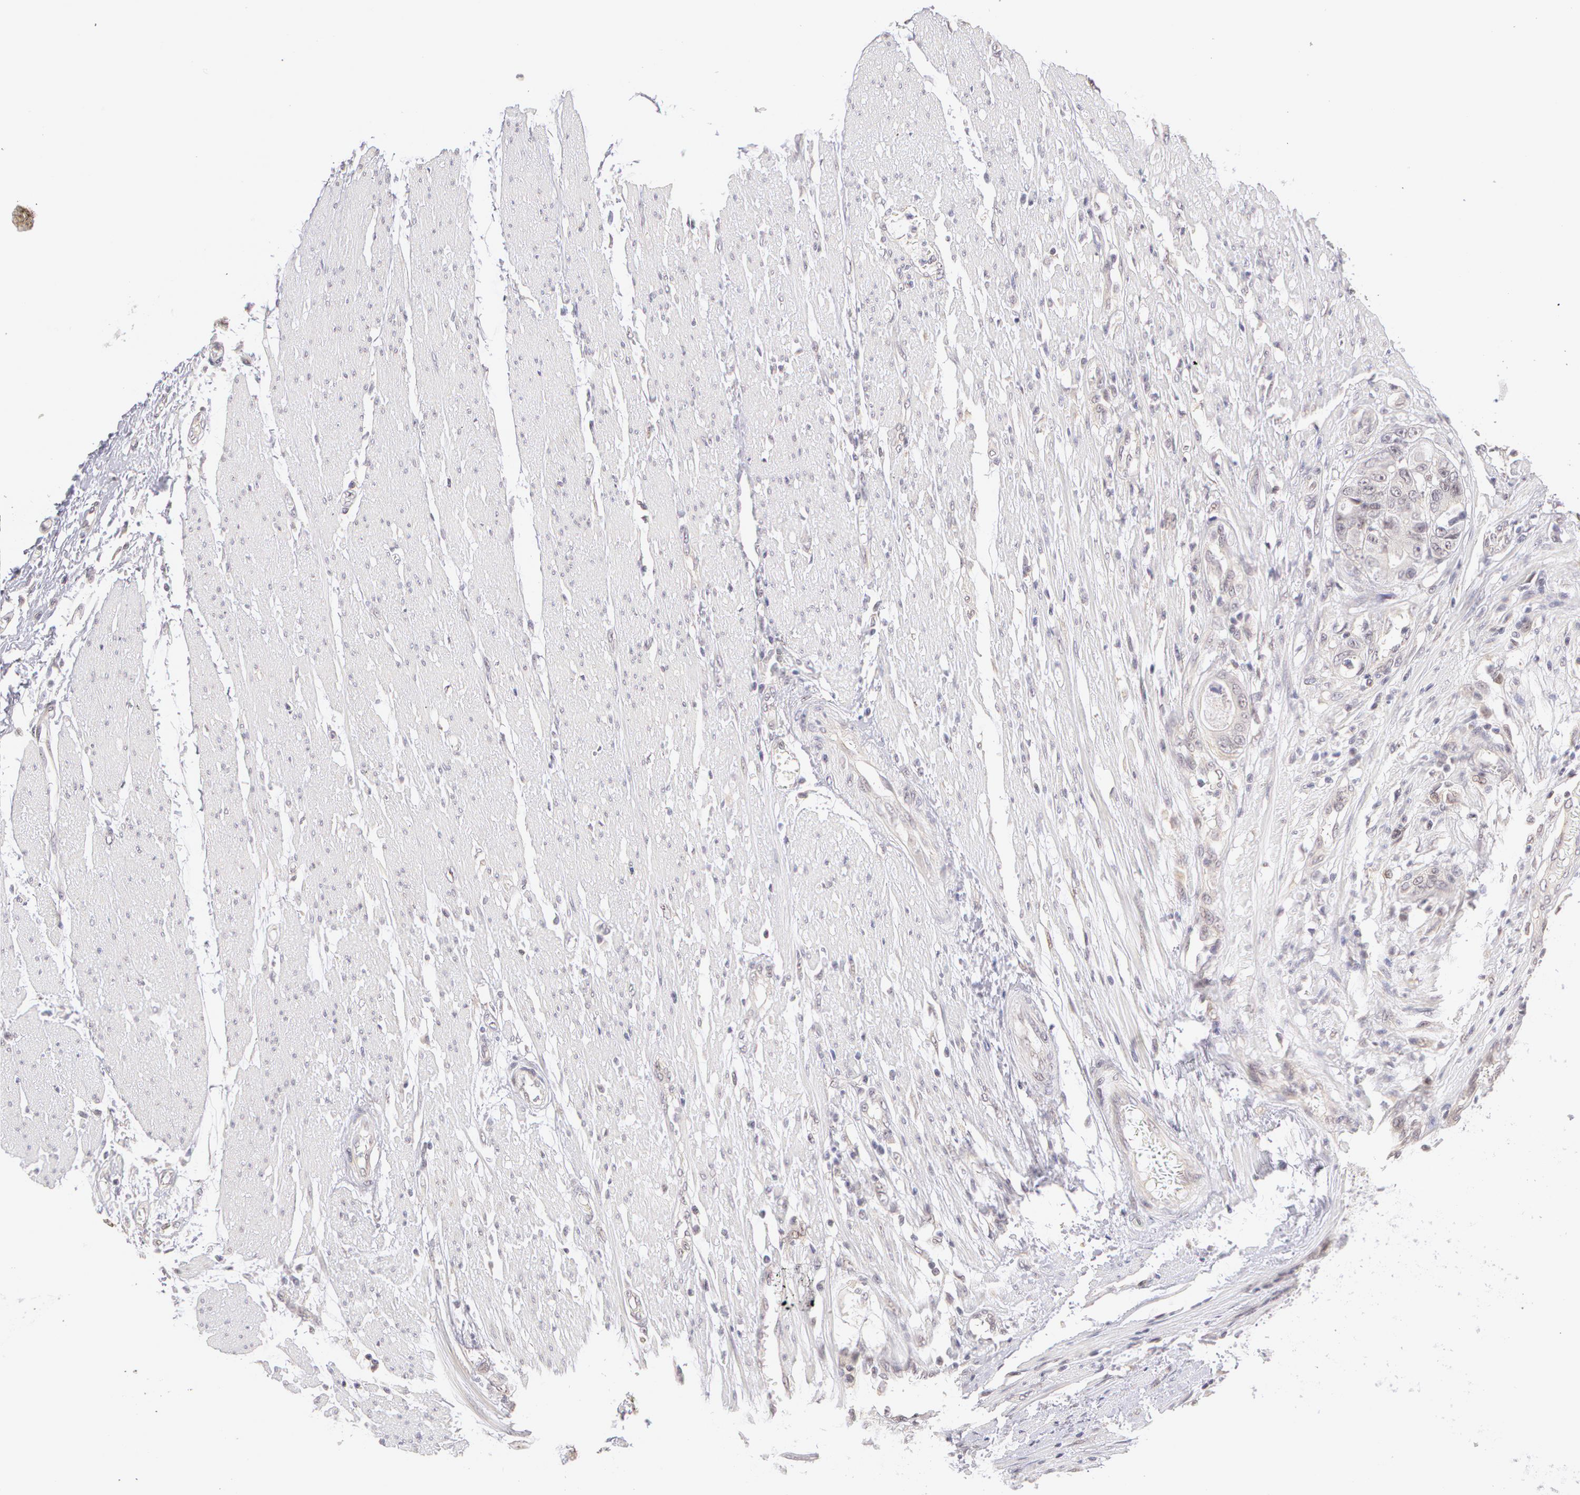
{"staining": {"intensity": "negative", "quantity": "none", "location": "none"}, "tissue": "colorectal cancer", "cell_type": "Tumor cells", "image_type": "cancer", "snomed": [{"axis": "morphology", "description": "Adenocarcinoma, NOS"}, {"axis": "topography", "description": "Rectum"}], "caption": "DAB immunohistochemical staining of colorectal cancer demonstrates no significant staining in tumor cells.", "gene": "ZNF597", "patient": {"sex": "female", "age": 98}}